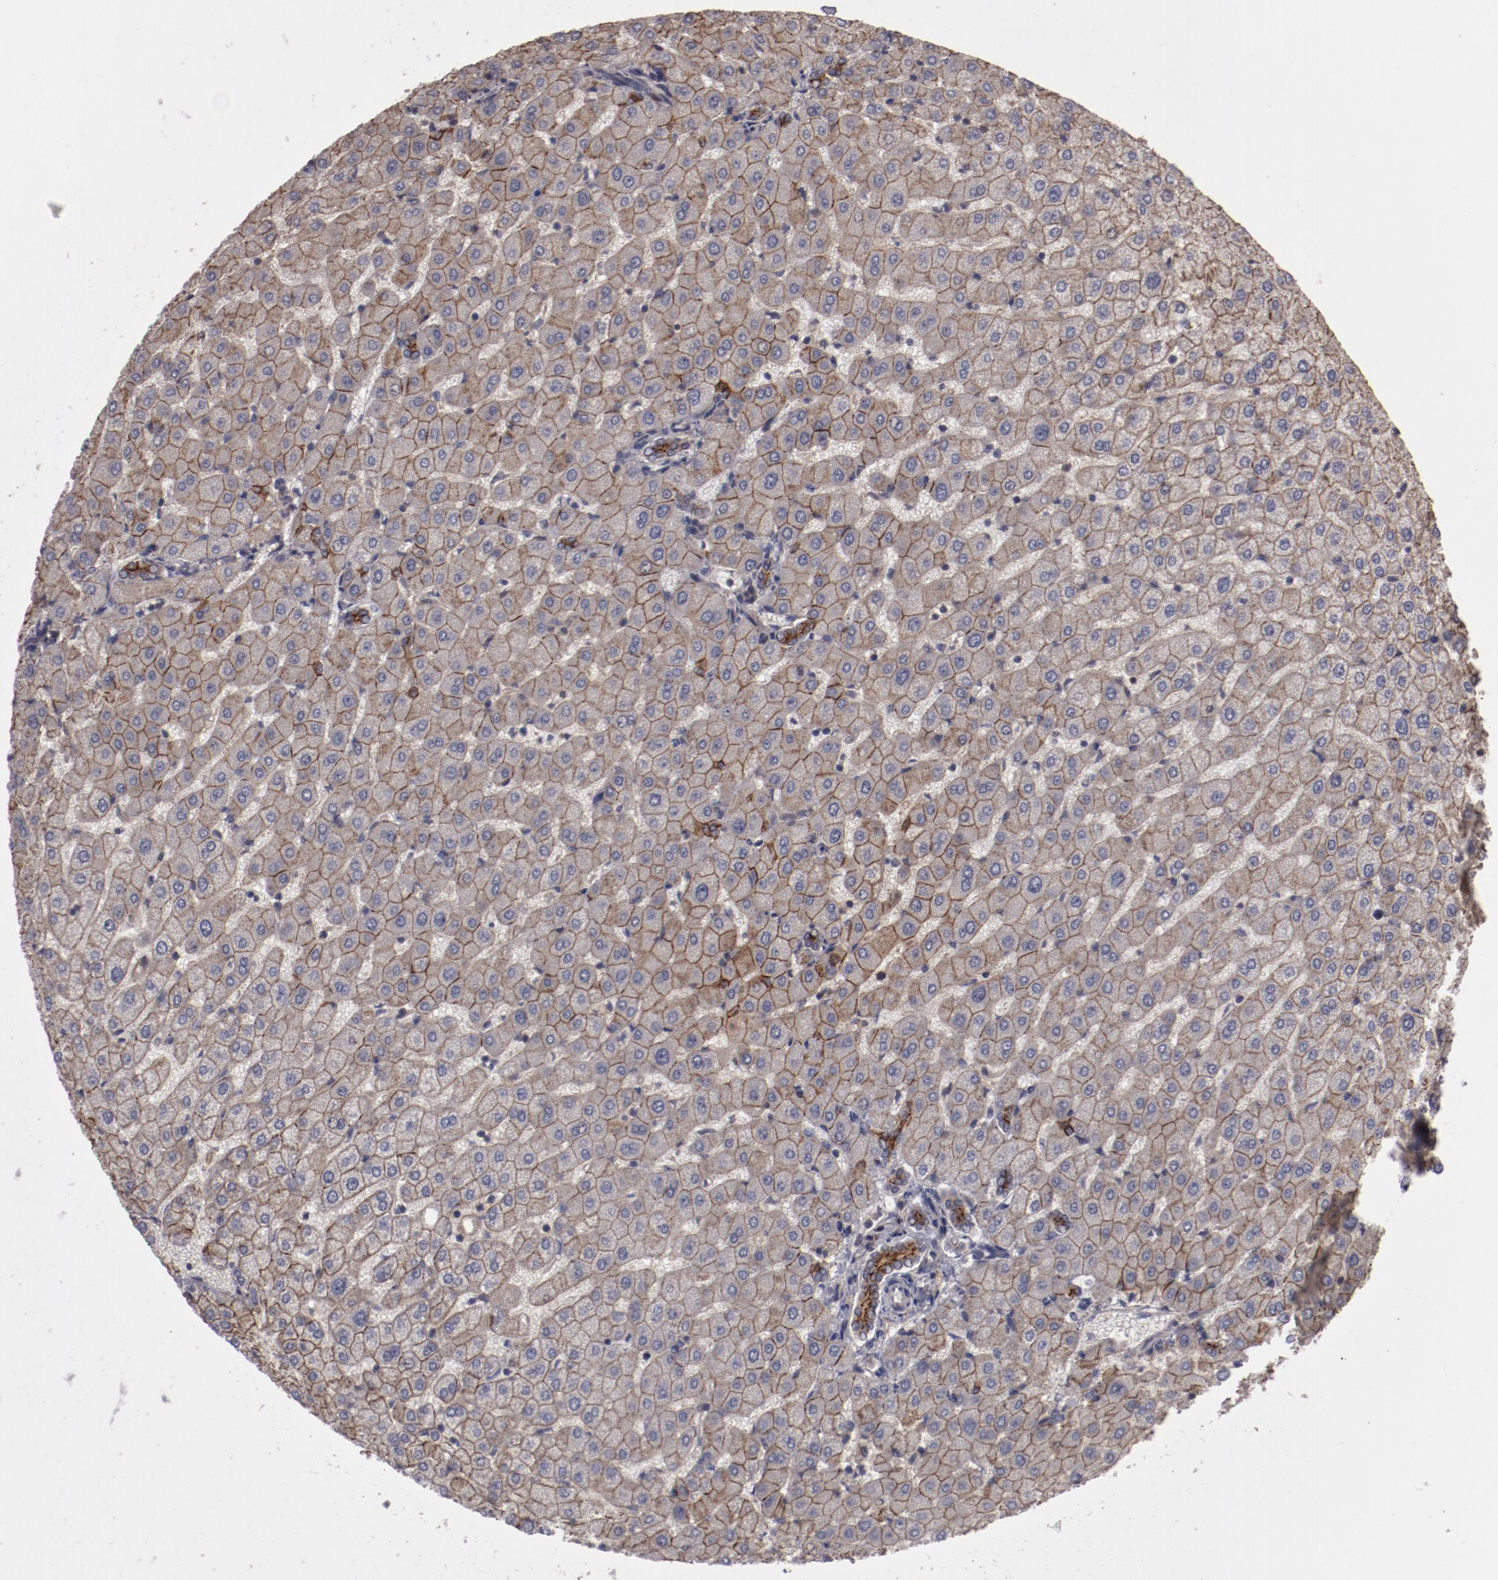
{"staining": {"intensity": "weak", "quantity": ">75%", "location": "cytoplasmic/membranous"}, "tissue": "liver", "cell_type": "Cholangiocytes", "image_type": "normal", "snomed": [{"axis": "morphology", "description": "Normal tissue, NOS"}, {"axis": "morphology", "description": "Fibrosis, NOS"}, {"axis": "topography", "description": "Liver"}], "caption": "IHC photomicrograph of benign liver: liver stained using immunohistochemistry exhibits low levels of weak protein expression localized specifically in the cytoplasmic/membranous of cholangiocytes, appearing as a cytoplasmic/membranous brown color.", "gene": "RPS6KA6", "patient": {"sex": "female", "age": 29}}